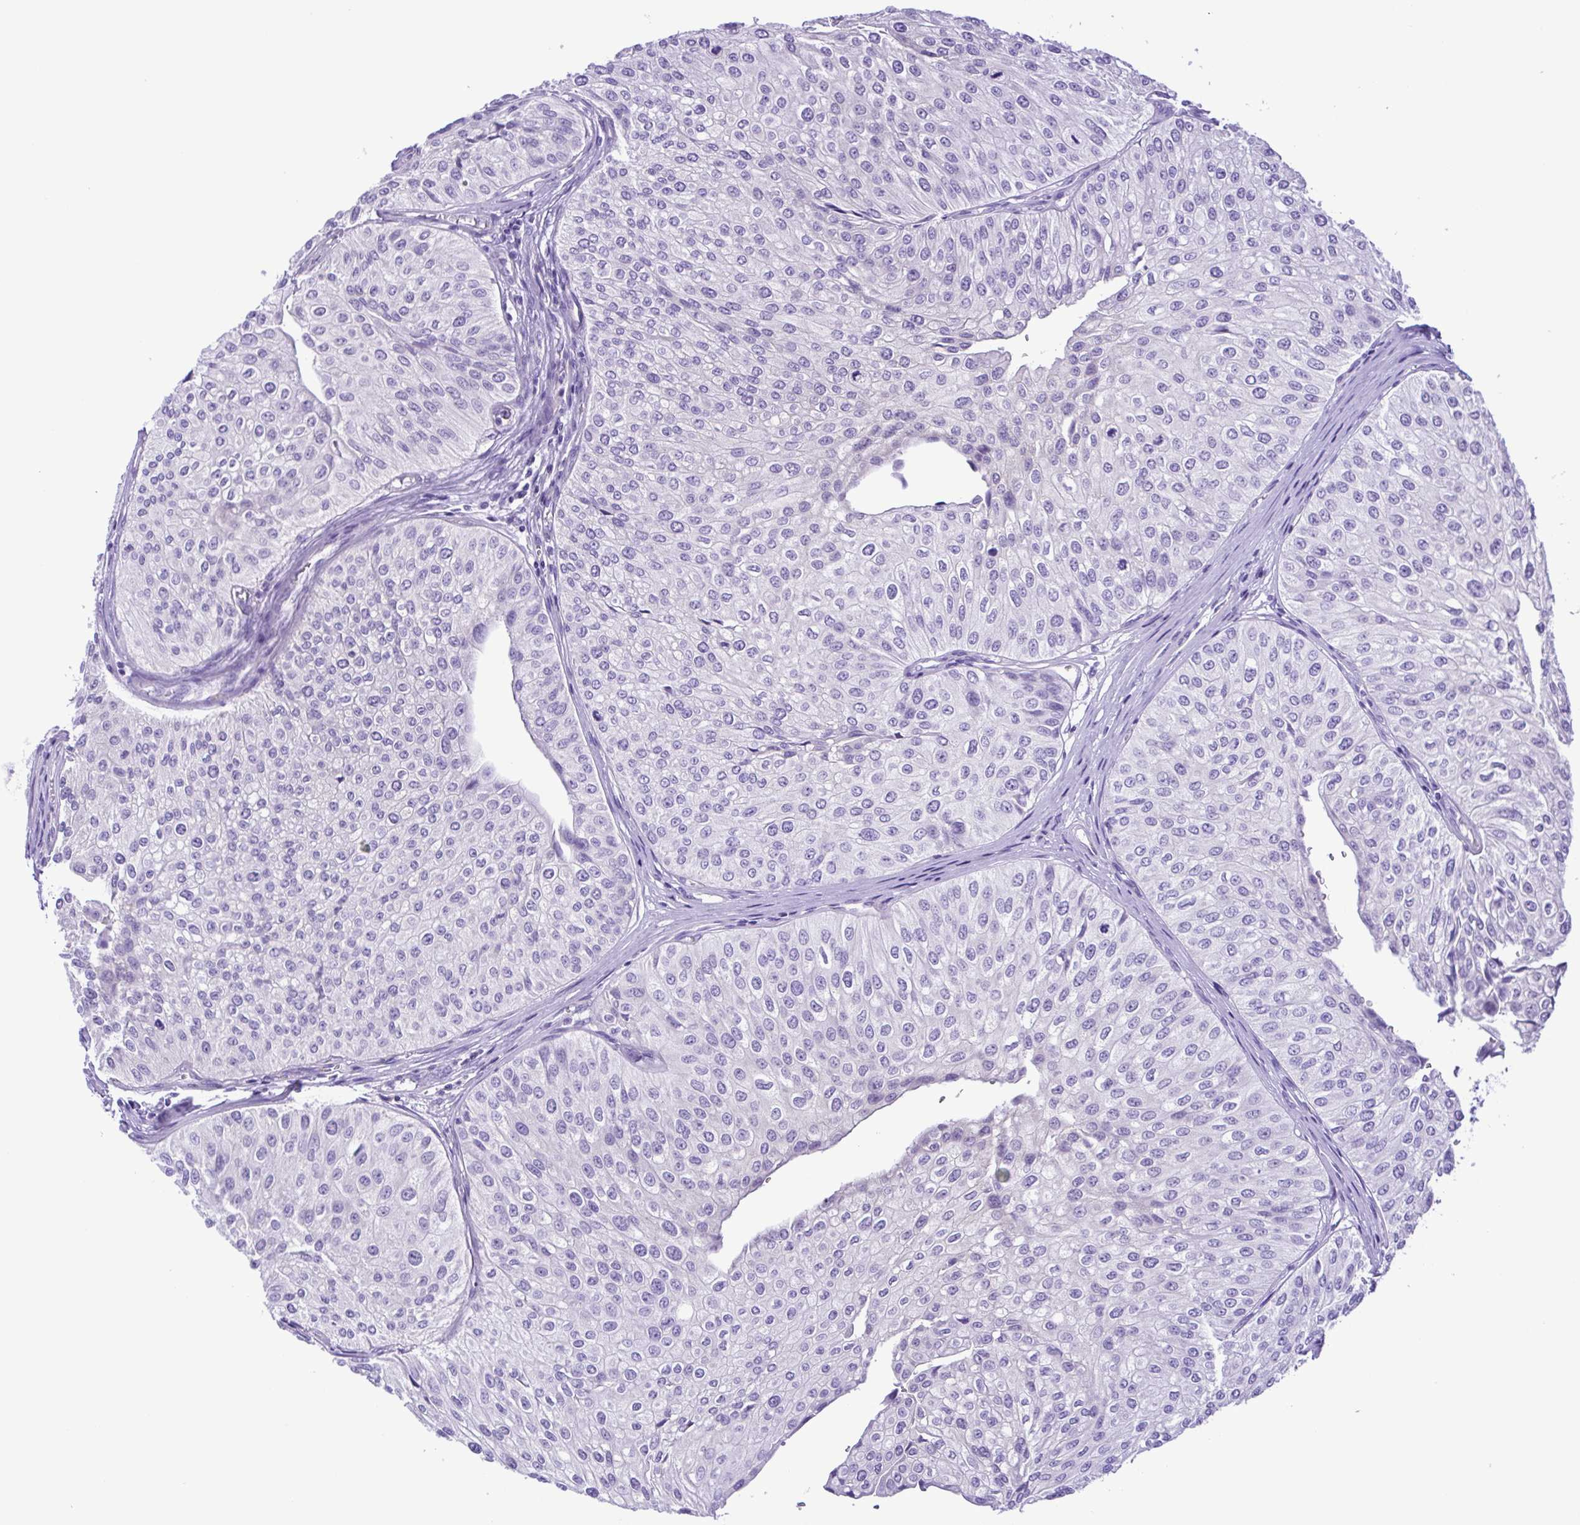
{"staining": {"intensity": "negative", "quantity": "none", "location": "none"}, "tissue": "urothelial cancer", "cell_type": "Tumor cells", "image_type": "cancer", "snomed": [{"axis": "morphology", "description": "Urothelial carcinoma, NOS"}, {"axis": "topography", "description": "Urinary bladder"}], "caption": "IHC micrograph of neoplastic tissue: human transitional cell carcinoma stained with DAB (3,3'-diaminobenzidine) shows no significant protein staining in tumor cells. (Stains: DAB (3,3'-diaminobenzidine) immunohistochemistry with hematoxylin counter stain, Microscopy: brightfield microscopy at high magnification).", "gene": "SYT1", "patient": {"sex": "male", "age": 67}}